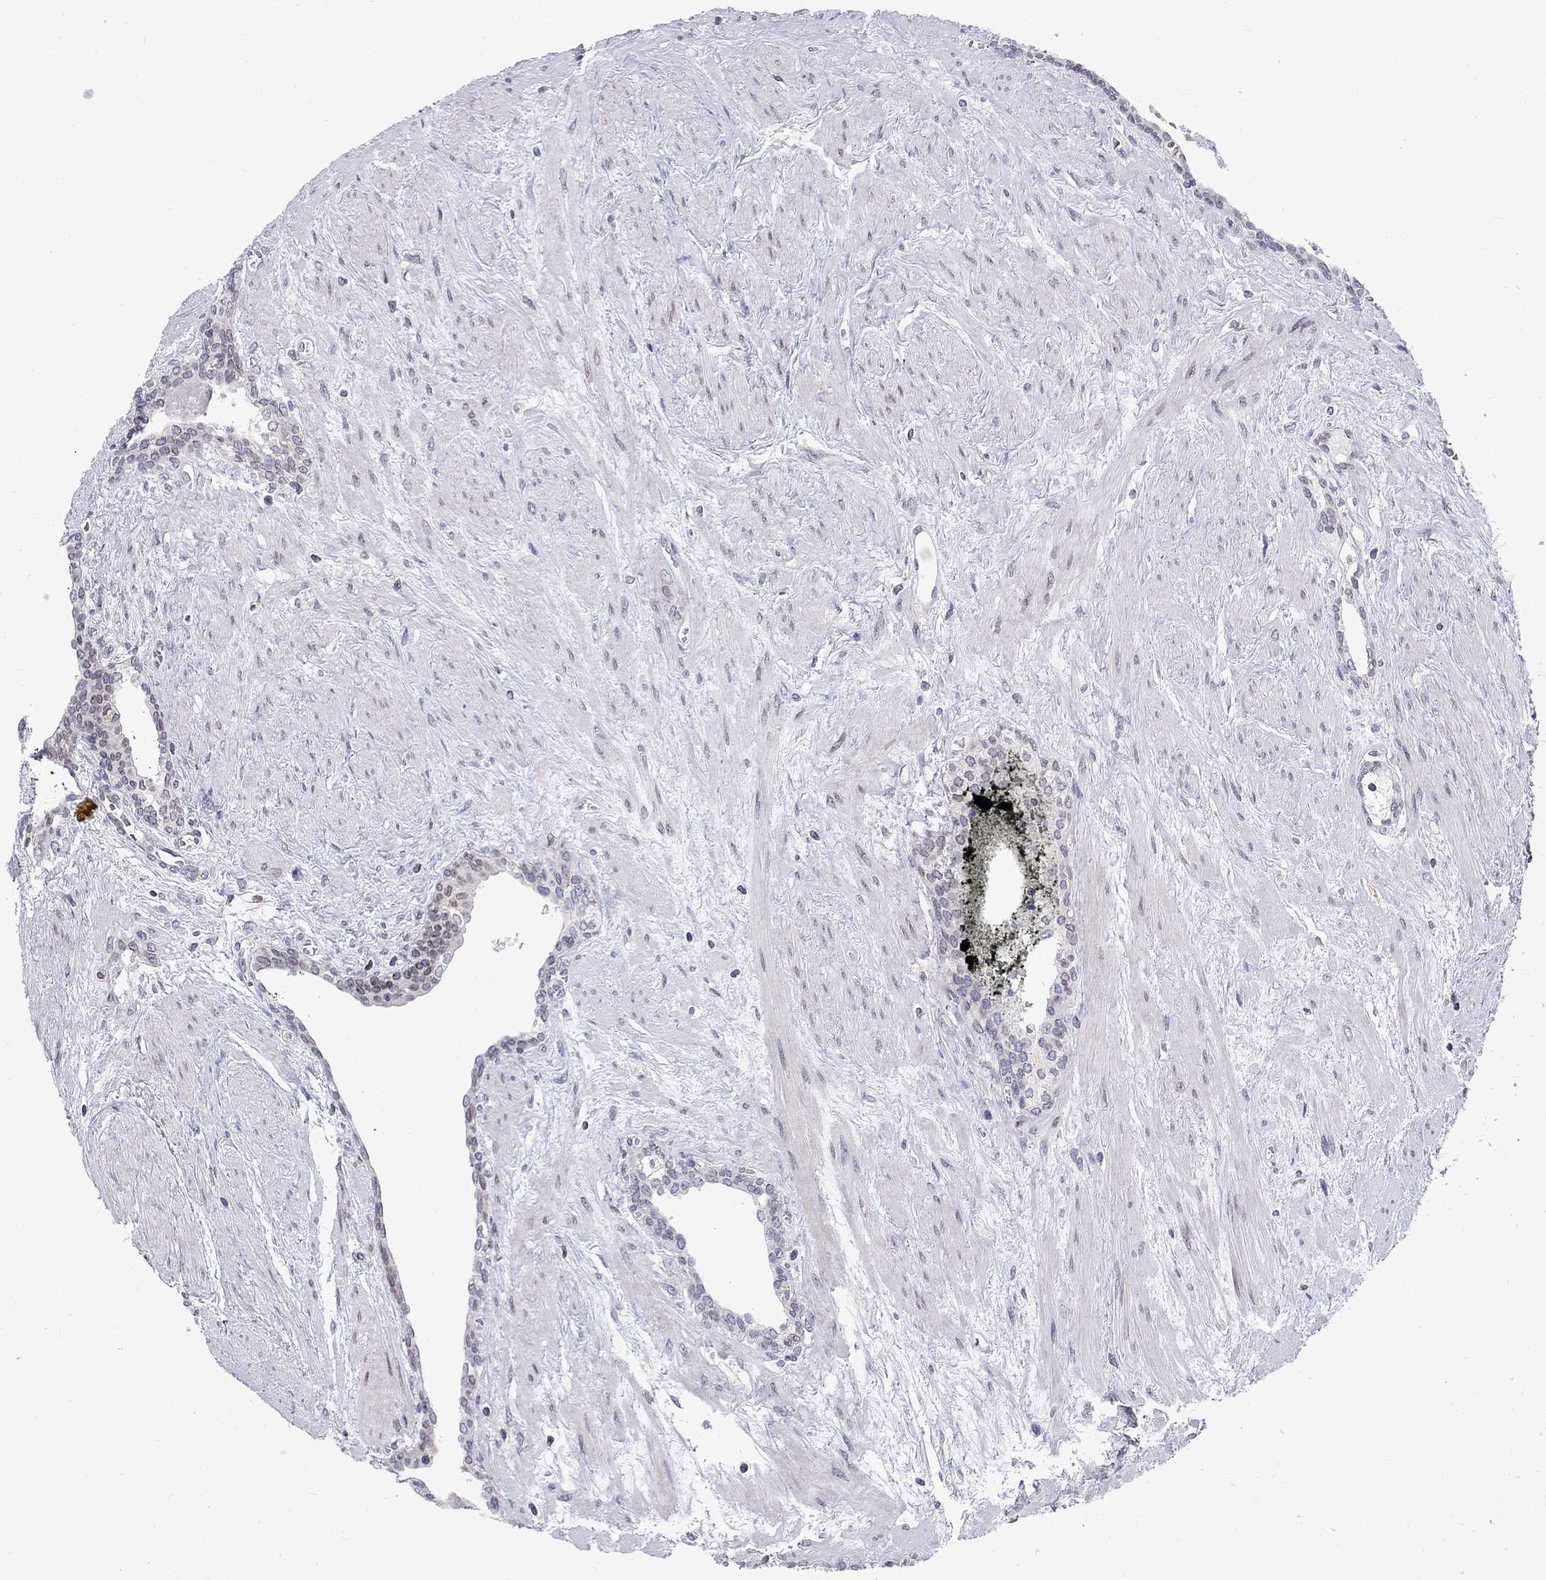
{"staining": {"intensity": "negative", "quantity": "none", "location": "none"}, "tissue": "prostate cancer", "cell_type": "Tumor cells", "image_type": "cancer", "snomed": [{"axis": "morphology", "description": "Adenocarcinoma, NOS"}, {"axis": "morphology", "description": "Adenocarcinoma, High grade"}, {"axis": "topography", "description": "Prostate"}], "caption": "High magnification brightfield microscopy of prostate high-grade adenocarcinoma stained with DAB (3,3'-diaminobenzidine) (brown) and counterstained with hematoxylin (blue): tumor cells show no significant expression.", "gene": "SLA", "patient": {"sex": "male", "age": 61}}